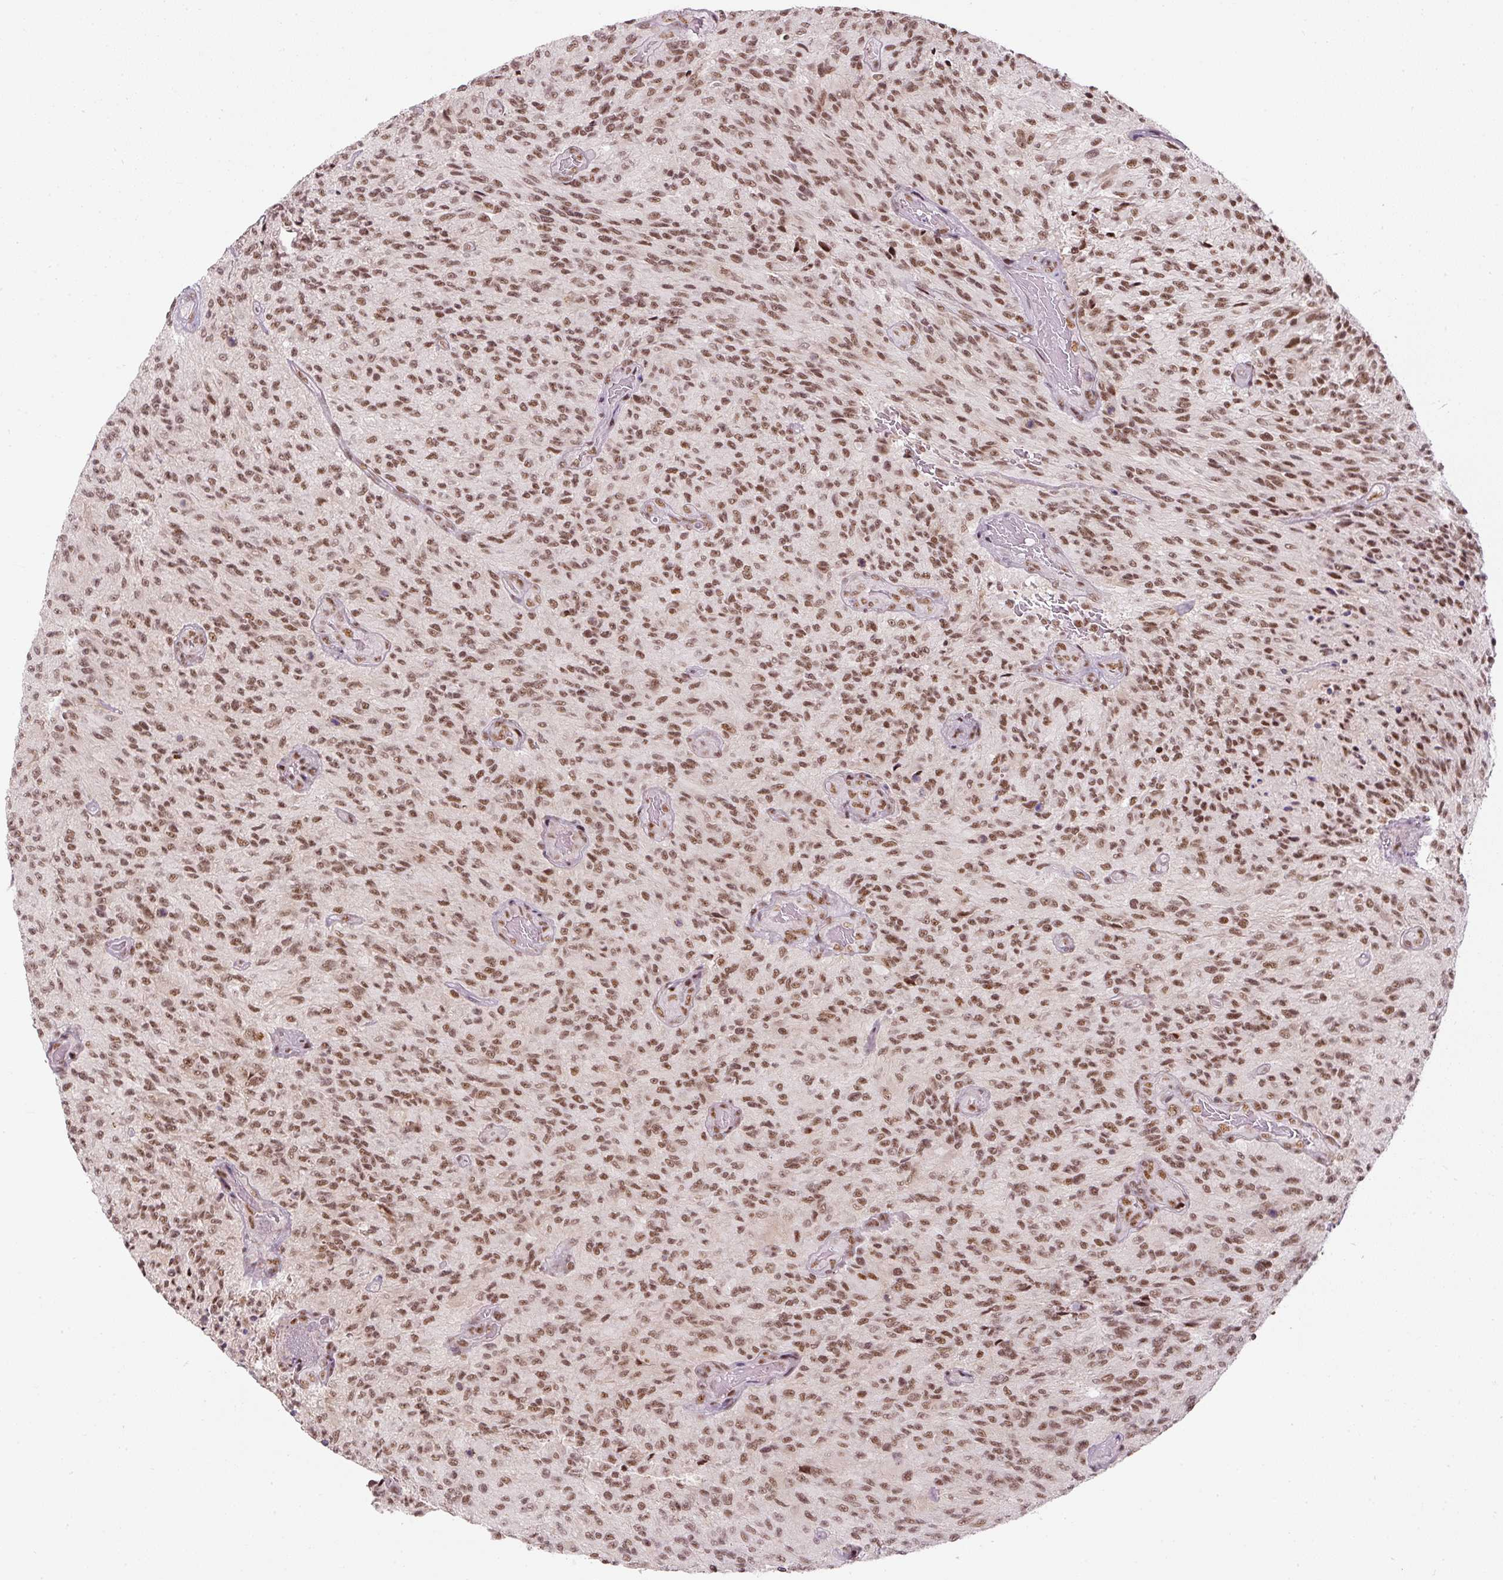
{"staining": {"intensity": "moderate", "quantity": ">75%", "location": "nuclear"}, "tissue": "glioma", "cell_type": "Tumor cells", "image_type": "cancer", "snomed": [{"axis": "morphology", "description": "Normal tissue, NOS"}, {"axis": "morphology", "description": "Glioma, malignant, High grade"}, {"axis": "topography", "description": "Cerebral cortex"}], "caption": "Glioma stained with DAB immunohistochemistry exhibits medium levels of moderate nuclear staining in about >75% of tumor cells.", "gene": "U2AF2", "patient": {"sex": "male", "age": 56}}